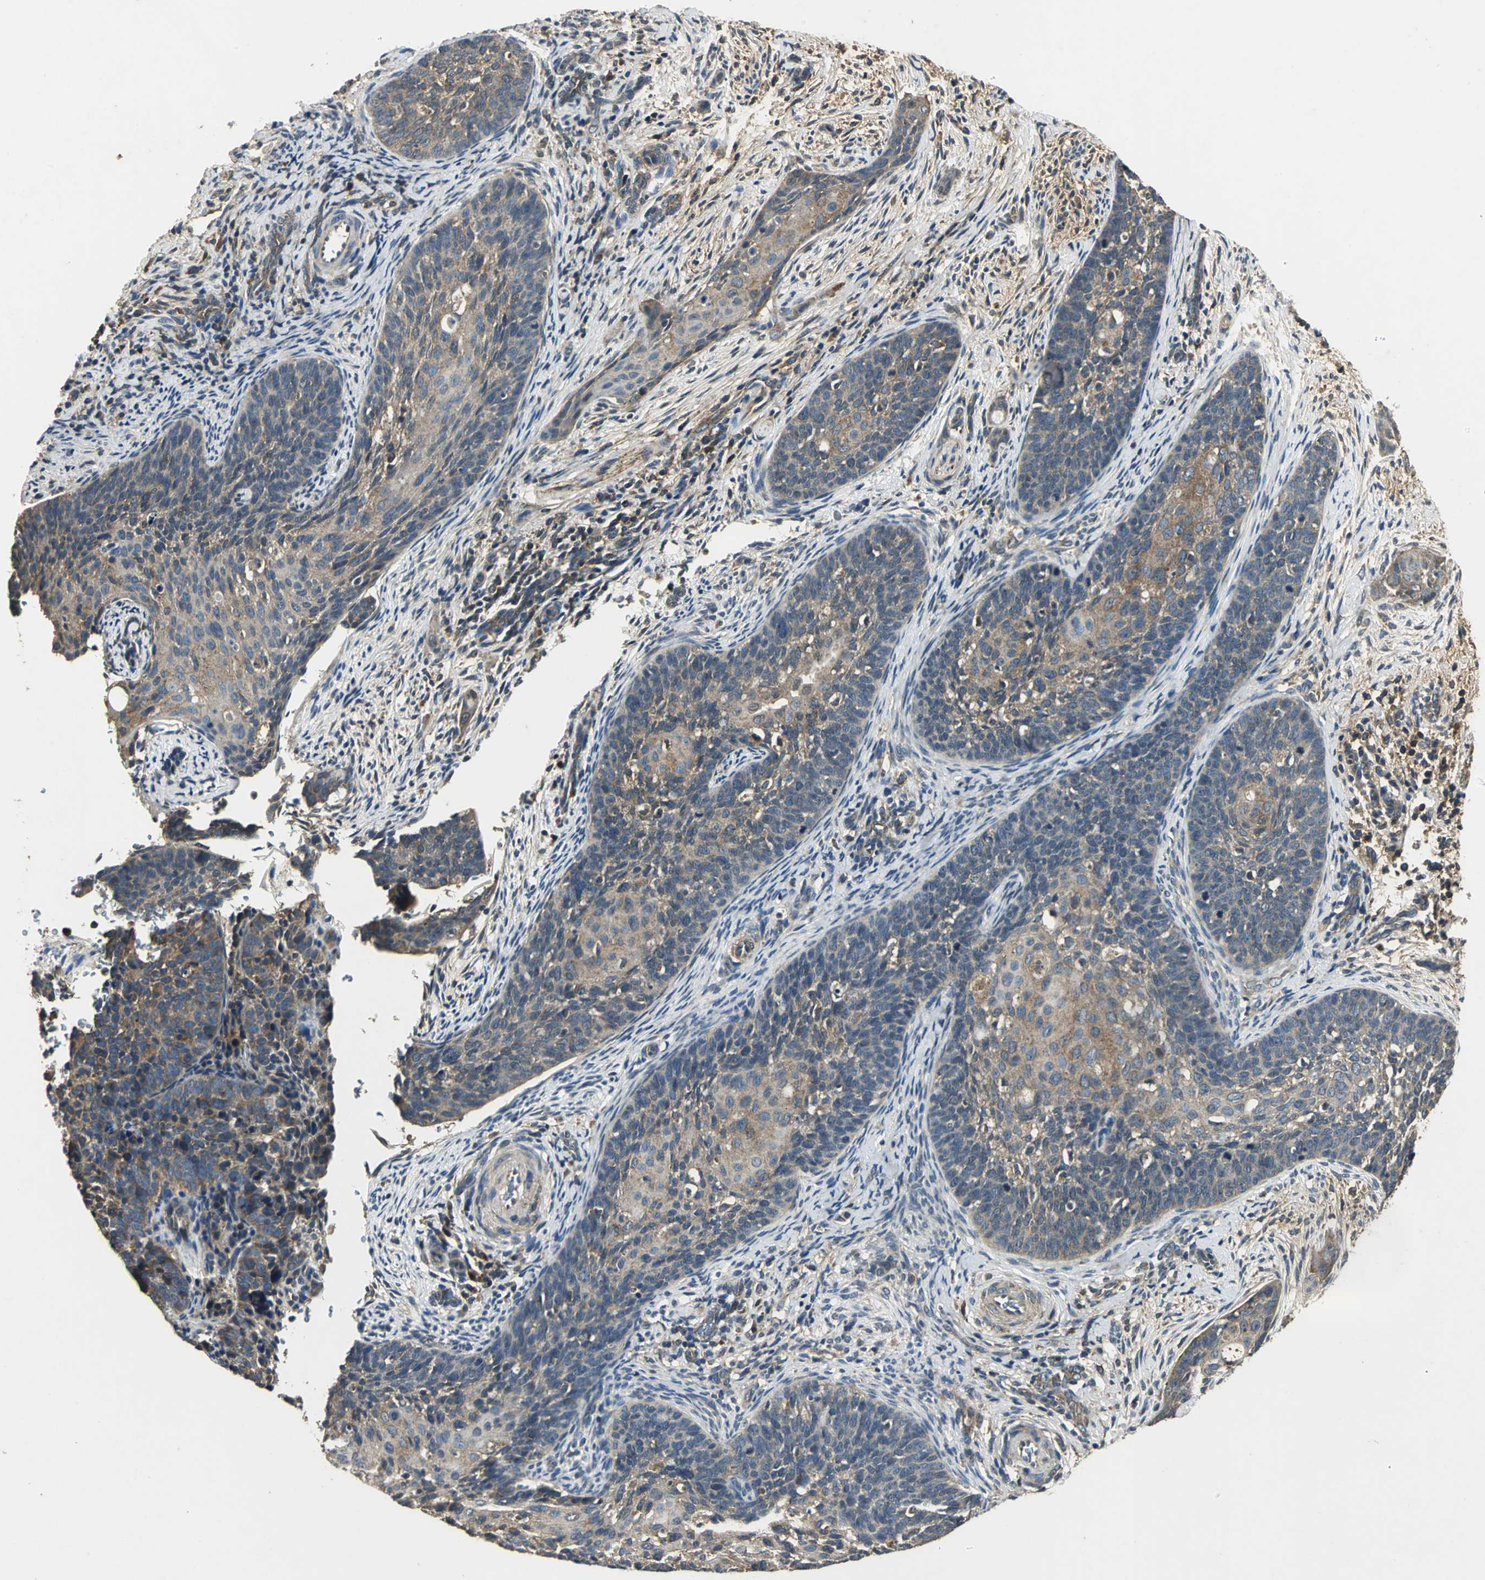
{"staining": {"intensity": "moderate", "quantity": ">75%", "location": "cytoplasmic/membranous"}, "tissue": "cervical cancer", "cell_type": "Tumor cells", "image_type": "cancer", "snomed": [{"axis": "morphology", "description": "Squamous cell carcinoma, NOS"}, {"axis": "topography", "description": "Cervix"}], "caption": "Approximately >75% of tumor cells in cervical cancer reveal moderate cytoplasmic/membranous protein positivity as visualized by brown immunohistochemical staining.", "gene": "IRF3", "patient": {"sex": "female", "age": 33}}